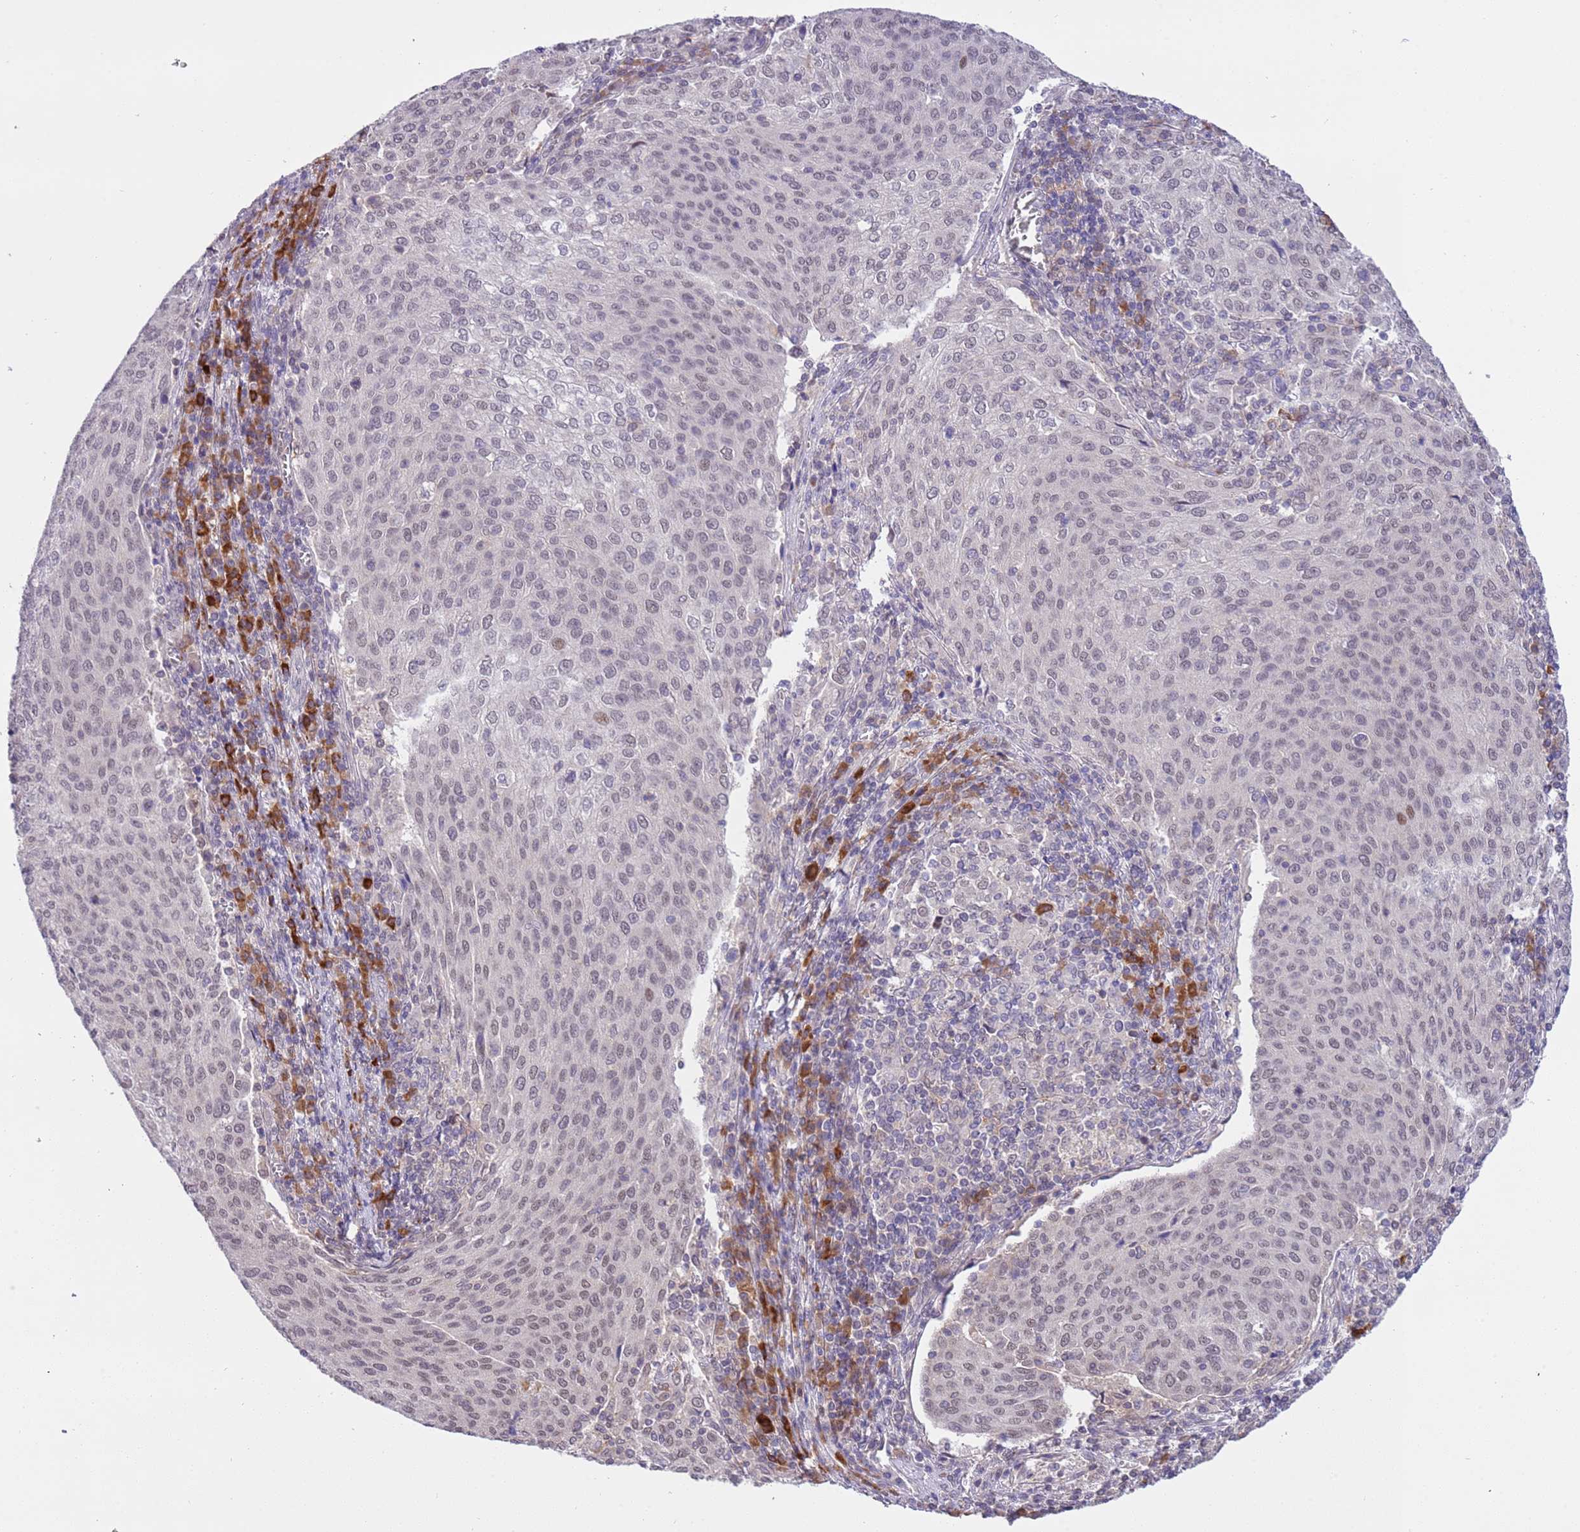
{"staining": {"intensity": "moderate", "quantity": "<25%", "location": "nuclear"}, "tissue": "cervical cancer", "cell_type": "Tumor cells", "image_type": "cancer", "snomed": [{"axis": "morphology", "description": "Squamous cell carcinoma, NOS"}, {"axis": "topography", "description": "Cervix"}], "caption": "Immunohistochemical staining of cervical cancer exhibits low levels of moderate nuclear positivity in about <25% of tumor cells. The protein is stained brown, and the nuclei are stained in blue (DAB IHC with brightfield microscopy, high magnification).", "gene": "MAGEF1", "patient": {"sex": "female", "age": 46}}